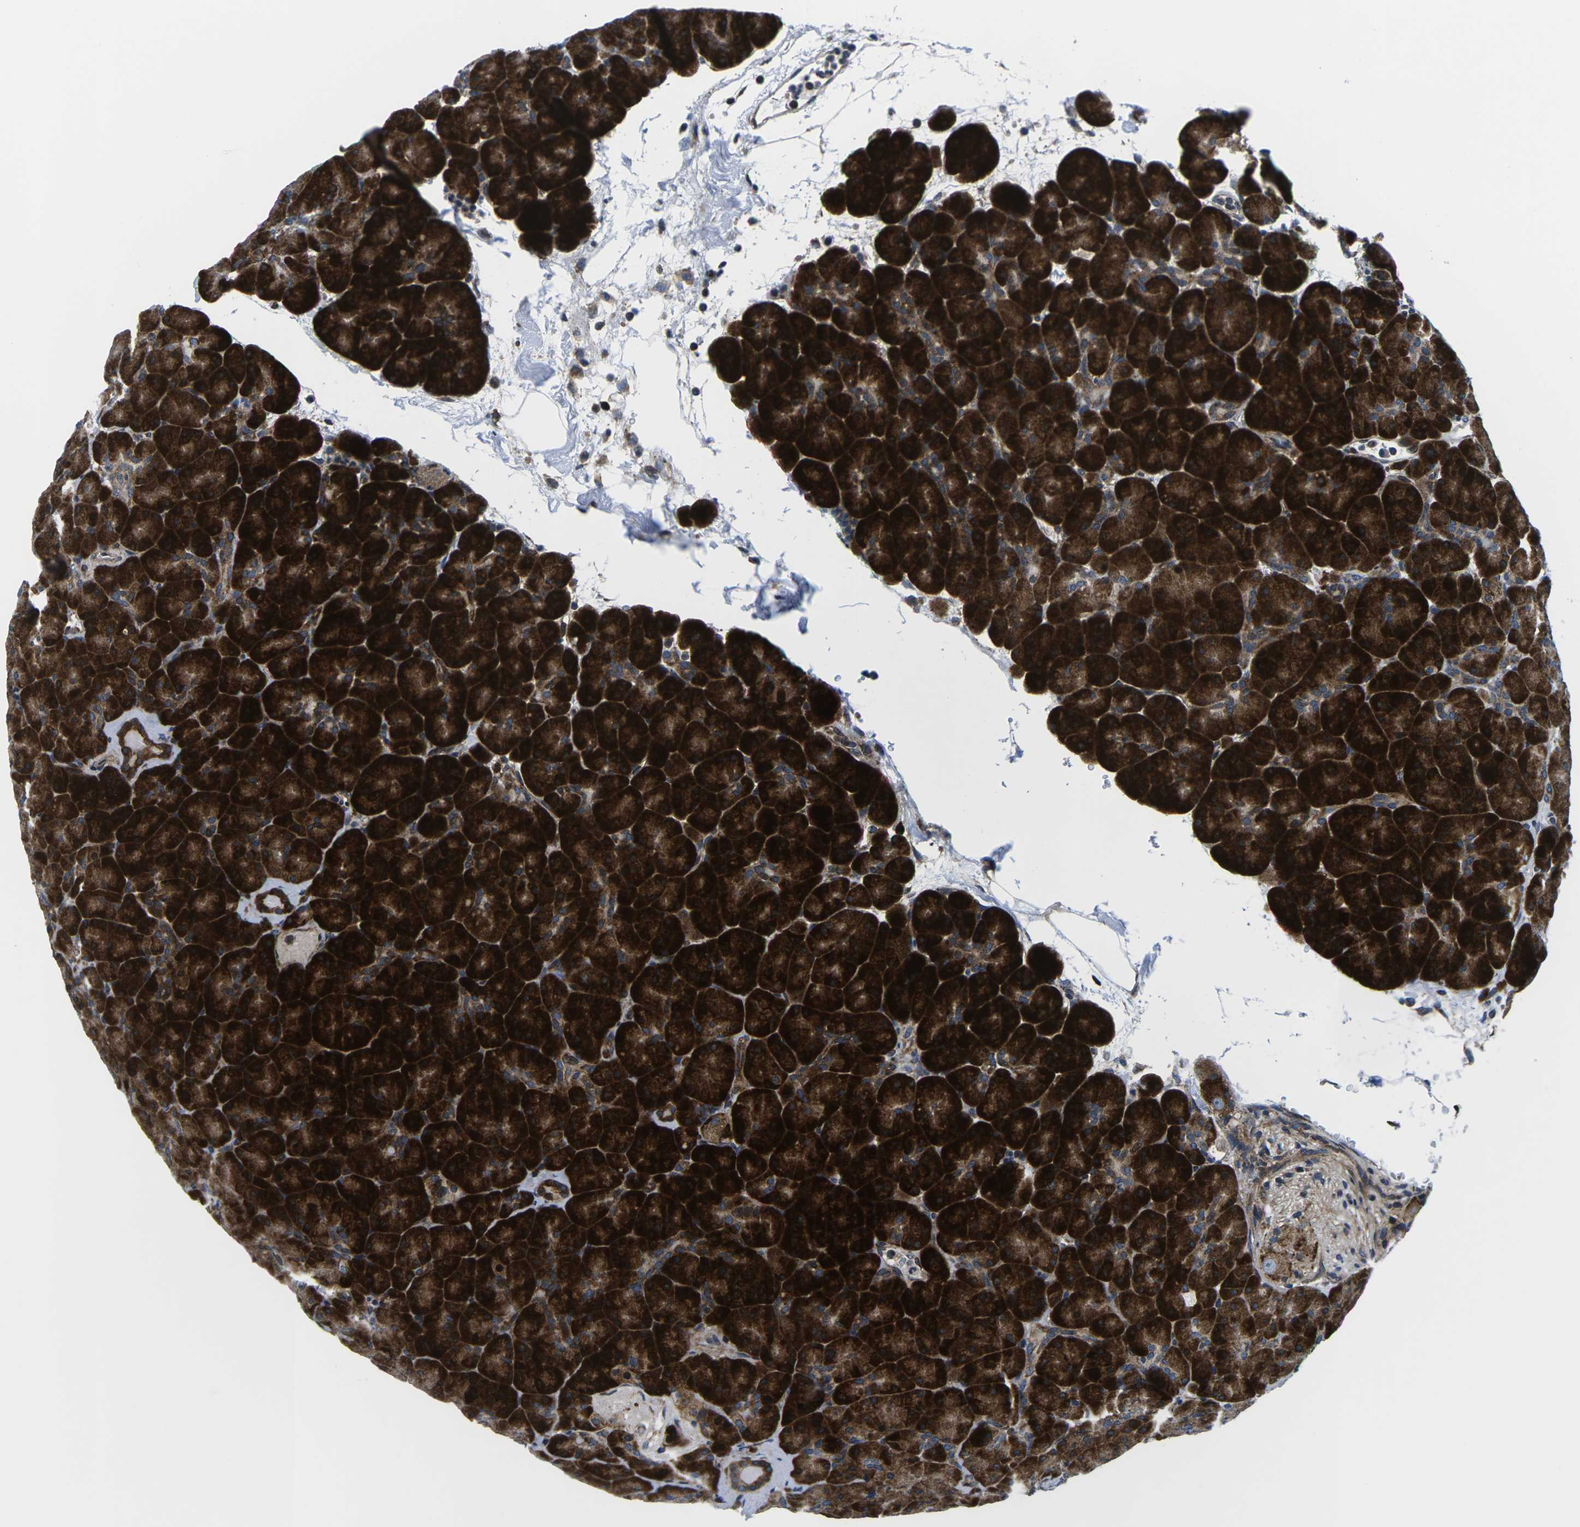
{"staining": {"intensity": "strong", "quantity": ">75%", "location": "cytoplasmic/membranous"}, "tissue": "pancreas", "cell_type": "Exocrine glandular cells", "image_type": "normal", "snomed": [{"axis": "morphology", "description": "Normal tissue, NOS"}, {"axis": "topography", "description": "Pancreas"}], "caption": "Brown immunohistochemical staining in benign human pancreas reveals strong cytoplasmic/membranous expression in about >75% of exocrine glandular cells. The protein is shown in brown color, while the nuclei are stained blue.", "gene": "EIF4E", "patient": {"sex": "male", "age": 66}}